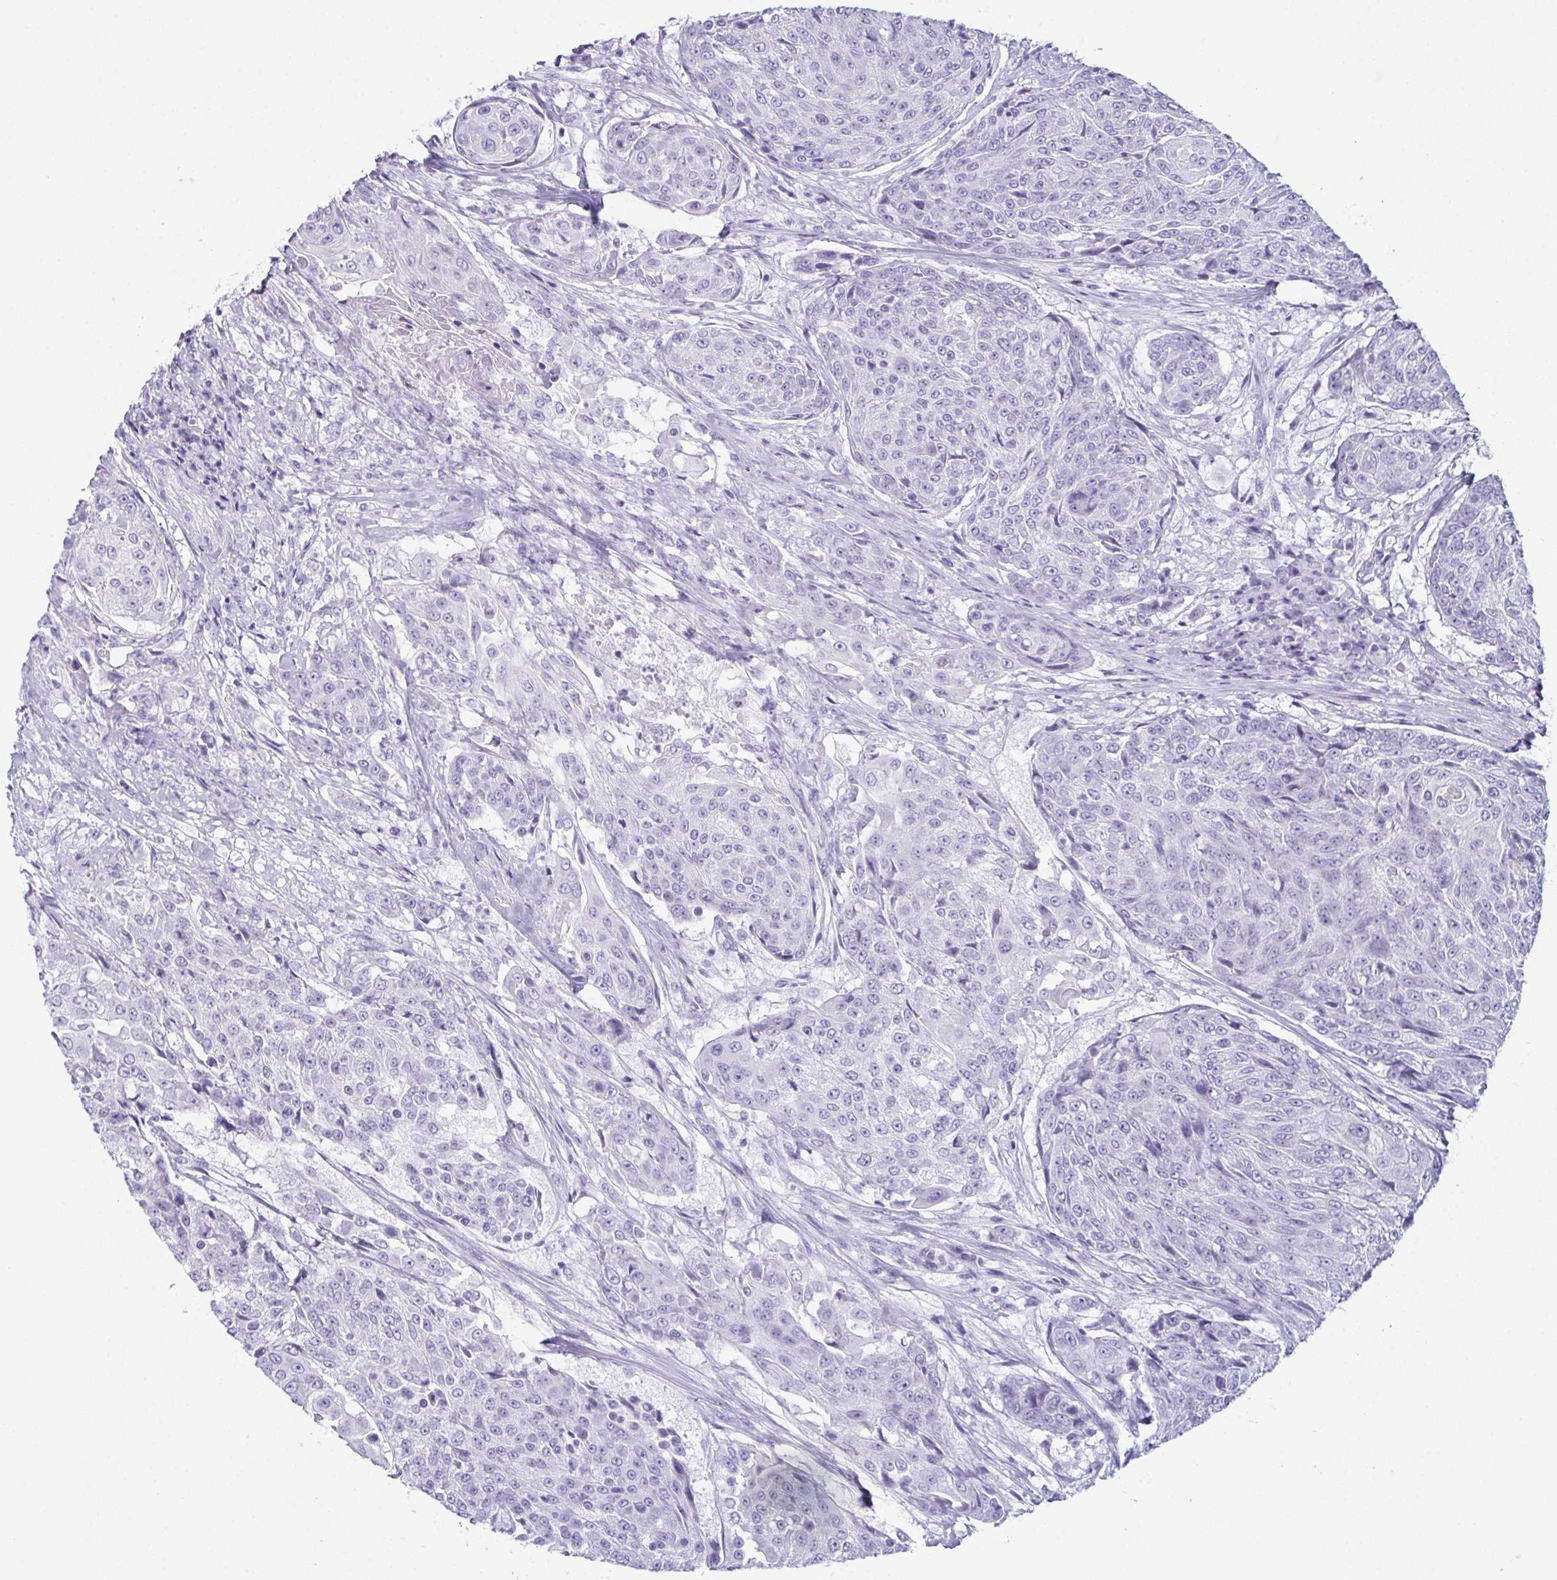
{"staining": {"intensity": "negative", "quantity": "none", "location": "none"}, "tissue": "urothelial cancer", "cell_type": "Tumor cells", "image_type": "cancer", "snomed": [{"axis": "morphology", "description": "Urothelial carcinoma, High grade"}, {"axis": "topography", "description": "Urinary bladder"}], "caption": "This micrograph is of high-grade urothelial carcinoma stained with immunohistochemistry (IHC) to label a protein in brown with the nuclei are counter-stained blue. There is no staining in tumor cells.", "gene": "ENKUR", "patient": {"sex": "female", "age": 63}}